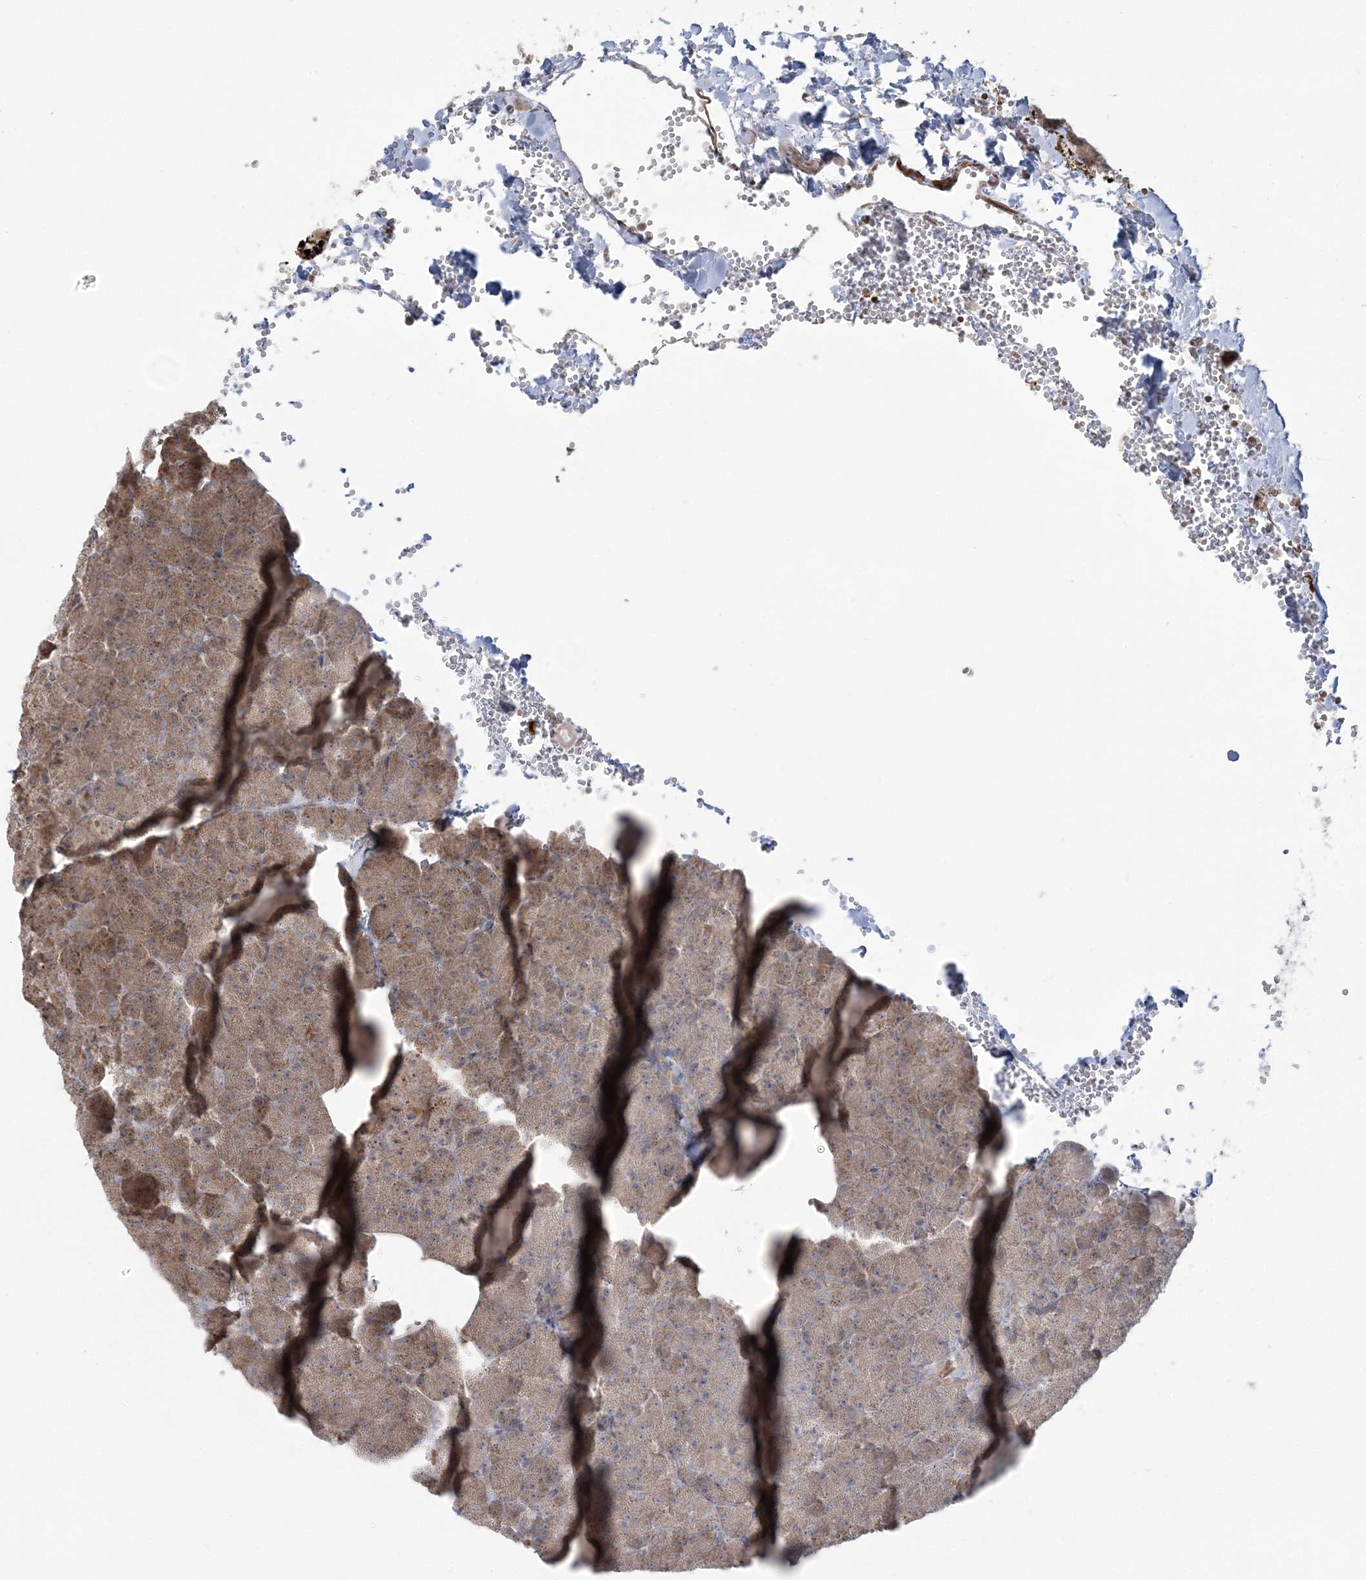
{"staining": {"intensity": "moderate", "quantity": ">75%", "location": "cytoplasmic/membranous"}, "tissue": "pancreas", "cell_type": "Exocrine glandular cells", "image_type": "normal", "snomed": [{"axis": "morphology", "description": "Normal tissue, NOS"}, {"axis": "morphology", "description": "Carcinoid, malignant, NOS"}, {"axis": "topography", "description": "Pancreas"}], "caption": "Pancreas stained with IHC displays moderate cytoplasmic/membranous staining in about >75% of exocrine glandular cells.", "gene": "NUDT9", "patient": {"sex": "female", "age": 35}}